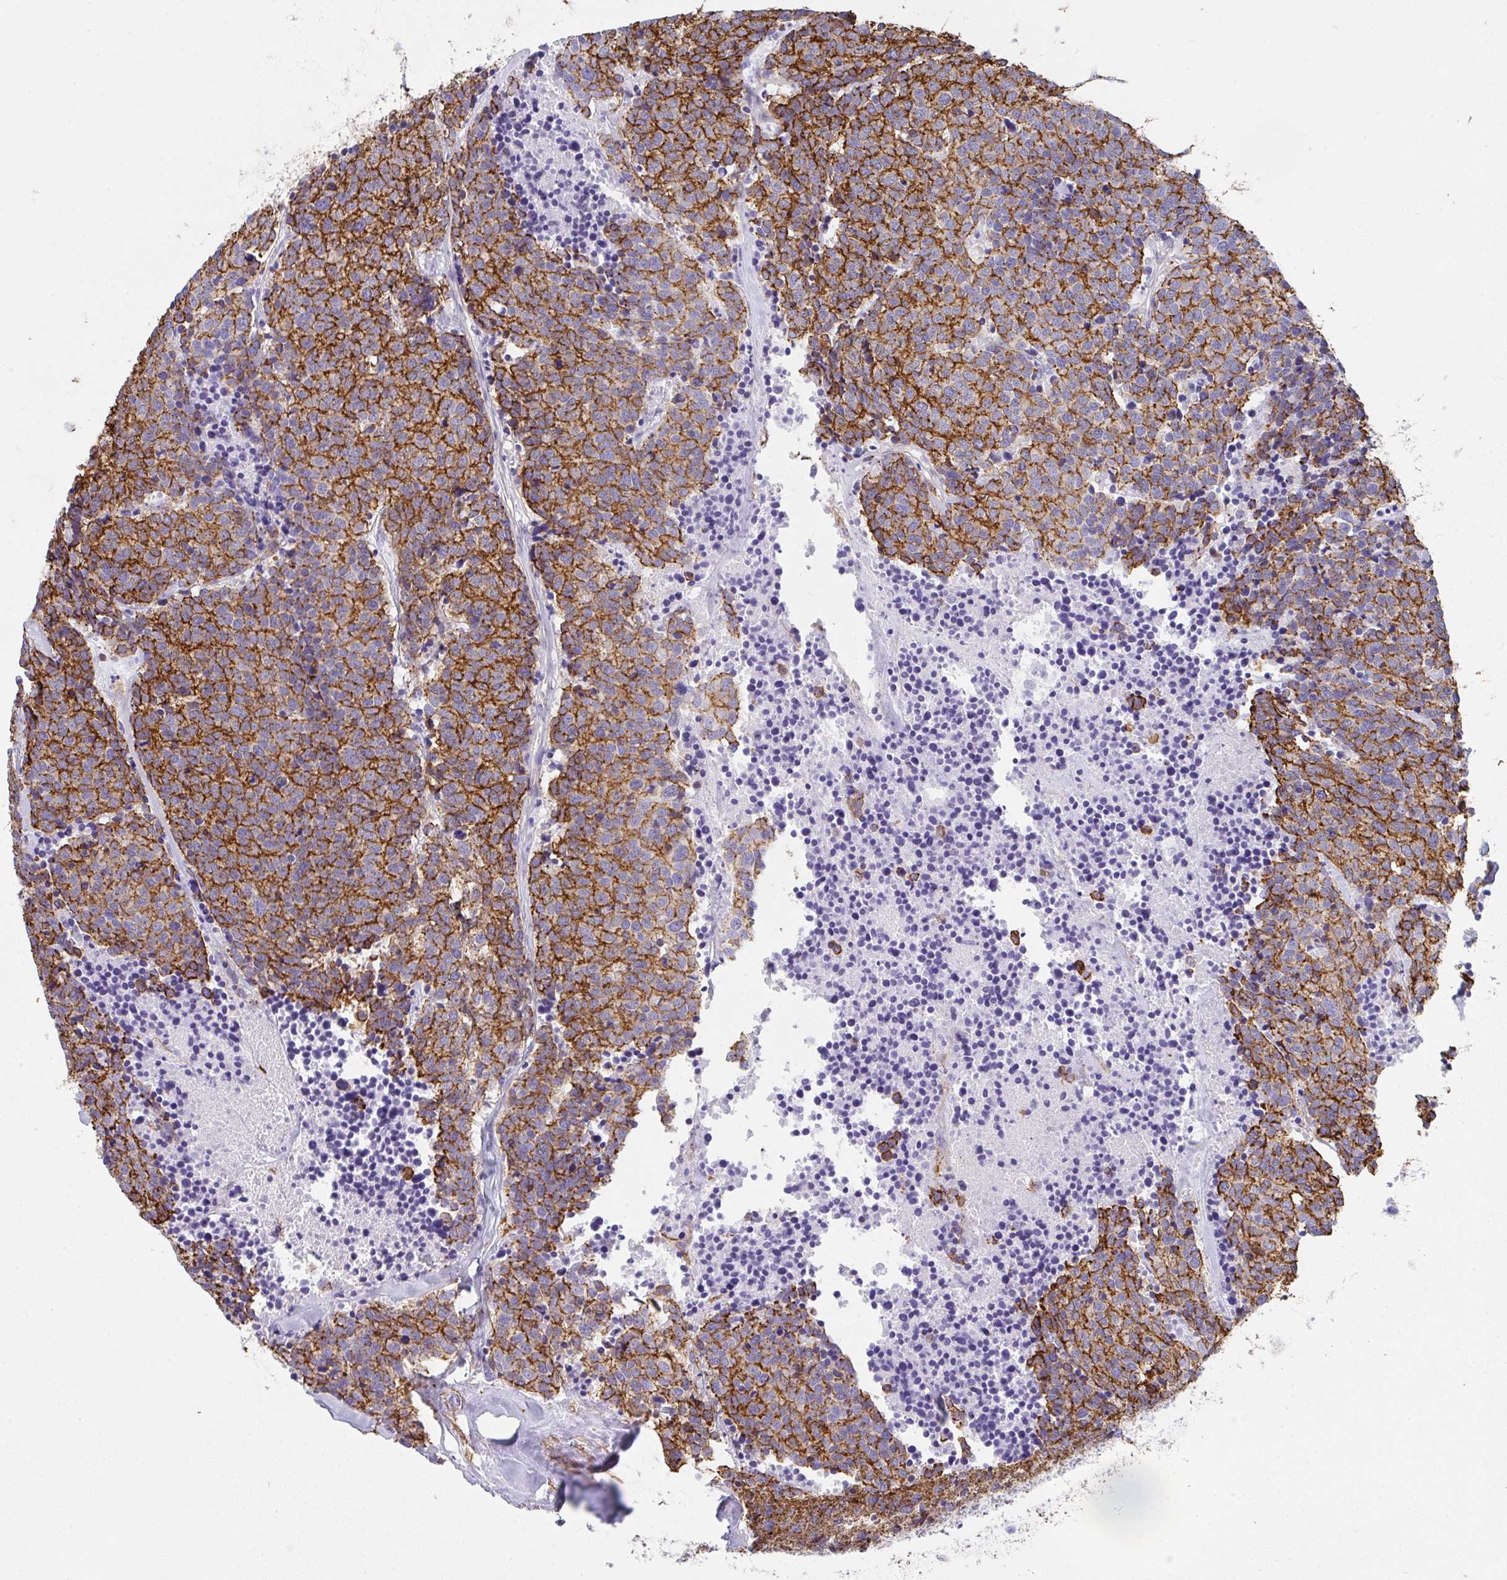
{"staining": {"intensity": "strong", "quantity": ">75%", "location": "cytoplasmic/membranous"}, "tissue": "carcinoid", "cell_type": "Tumor cells", "image_type": "cancer", "snomed": [{"axis": "morphology", "description": "Carcinoid, malignant, NOS"}, {"axis": "topography", "description": "Skin"}], "caption": "Immunohistochemistry (IHC) (DAB (3,3'-diaminobenzidine)) staining of human carcinoid exhibits strong cytoplasmic/membranous protein positivity in about >75% of tumor cells.", "gene": "DBN1", "patient": {"sex": "female", "age": 79}}